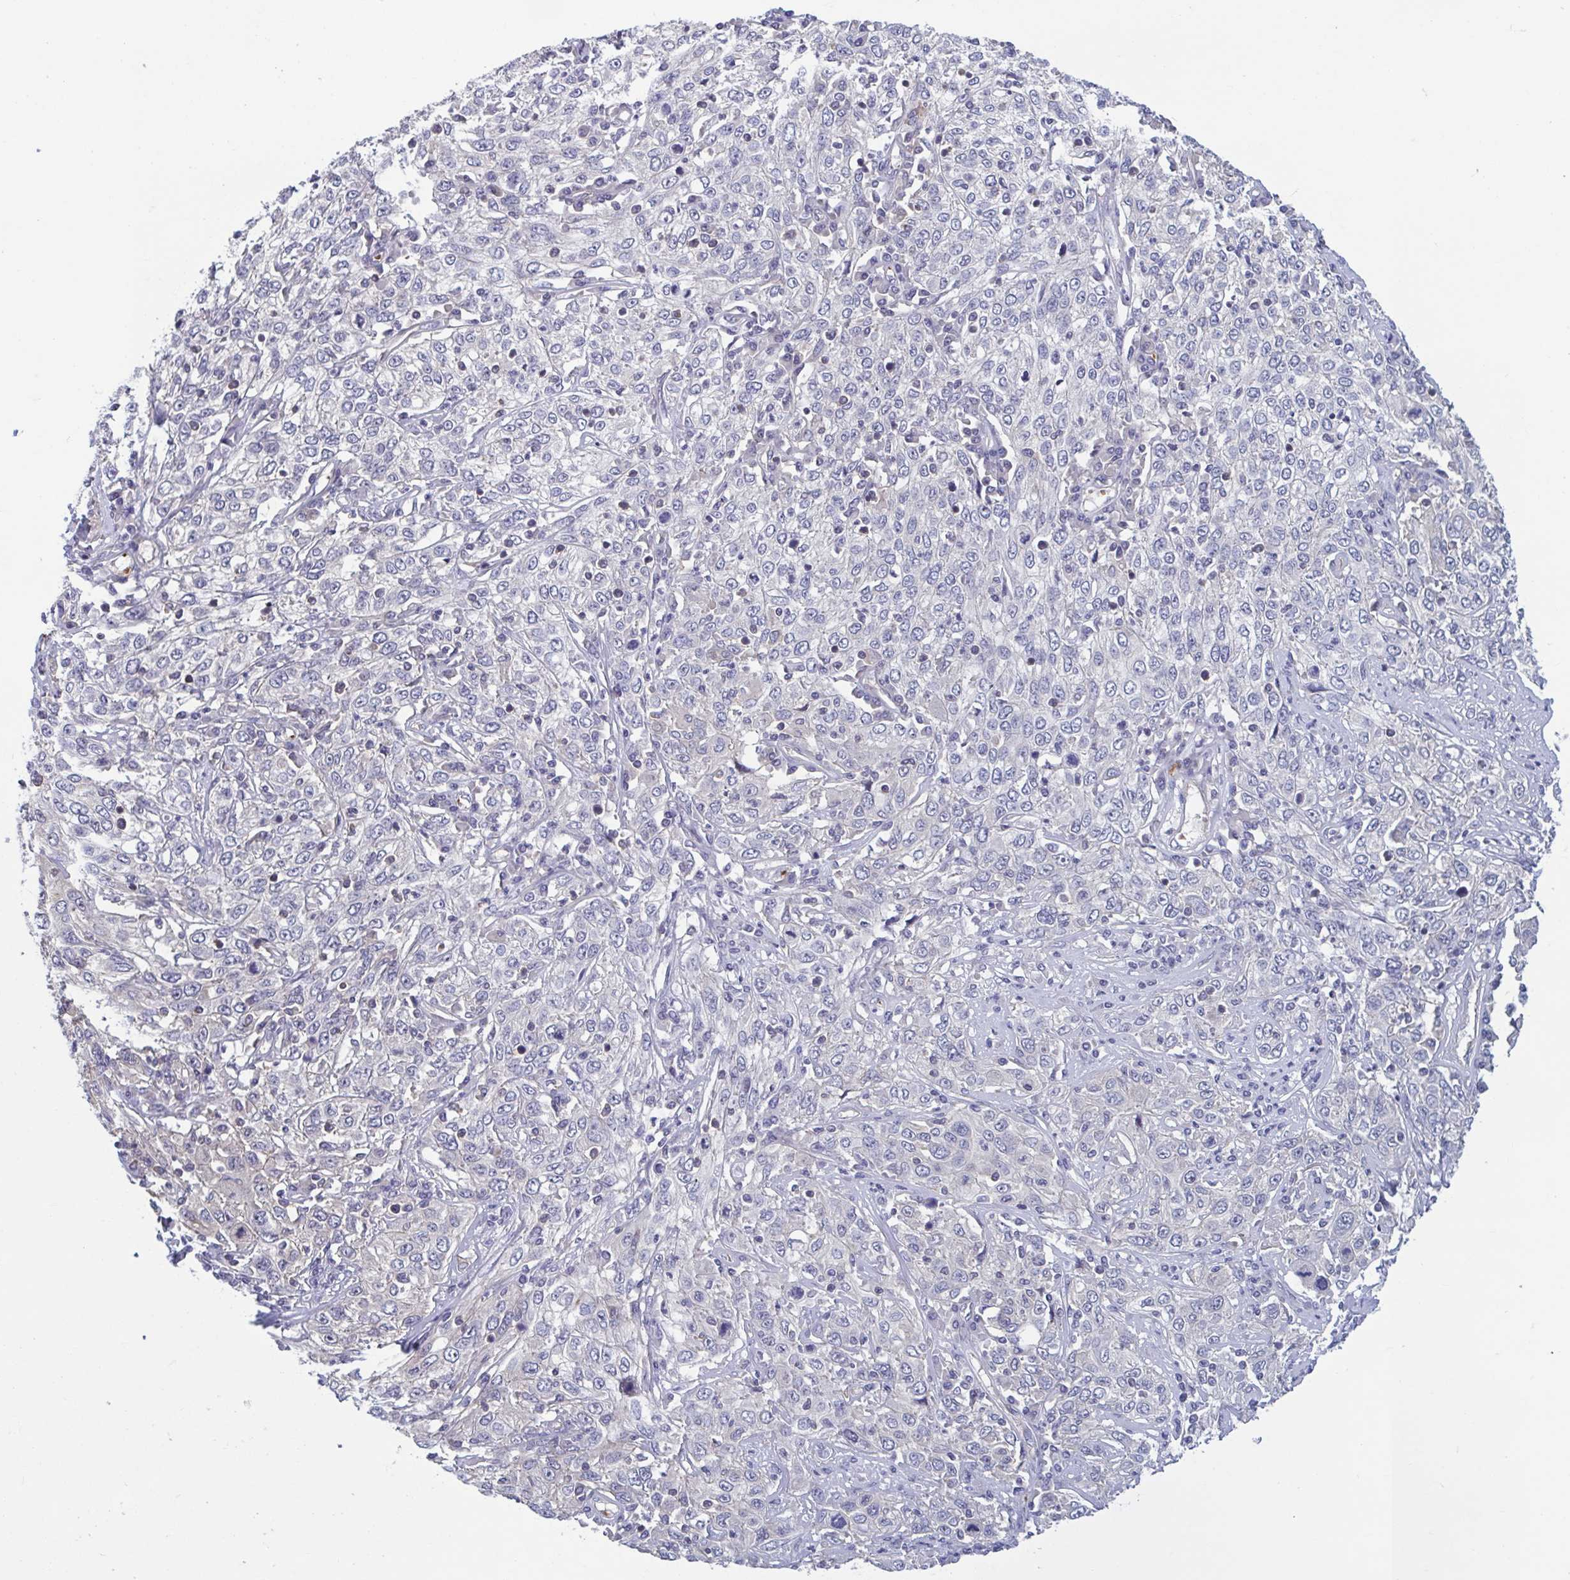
{"staining": {"intensity": "negative", "quantity": "none", "location": "none"}, "tissue": "cervical cancer", "cell_type": "Tumor cells", "image_type": "cancer", "snomed": [{"axis": "morphology", "description": "Squamous cell carcinoma, NOS"}, {"axis": "topography", "description": "Cervix"}], "caption": "High power microscopy histopathology image of an immunohistochemistry (IHC) micrograph of squamous cell carcinoma (cervical), revealing no significant staining in tumor cells.", "gene": "LRRC38", "patient": {"sex": "female", "age": 46}}